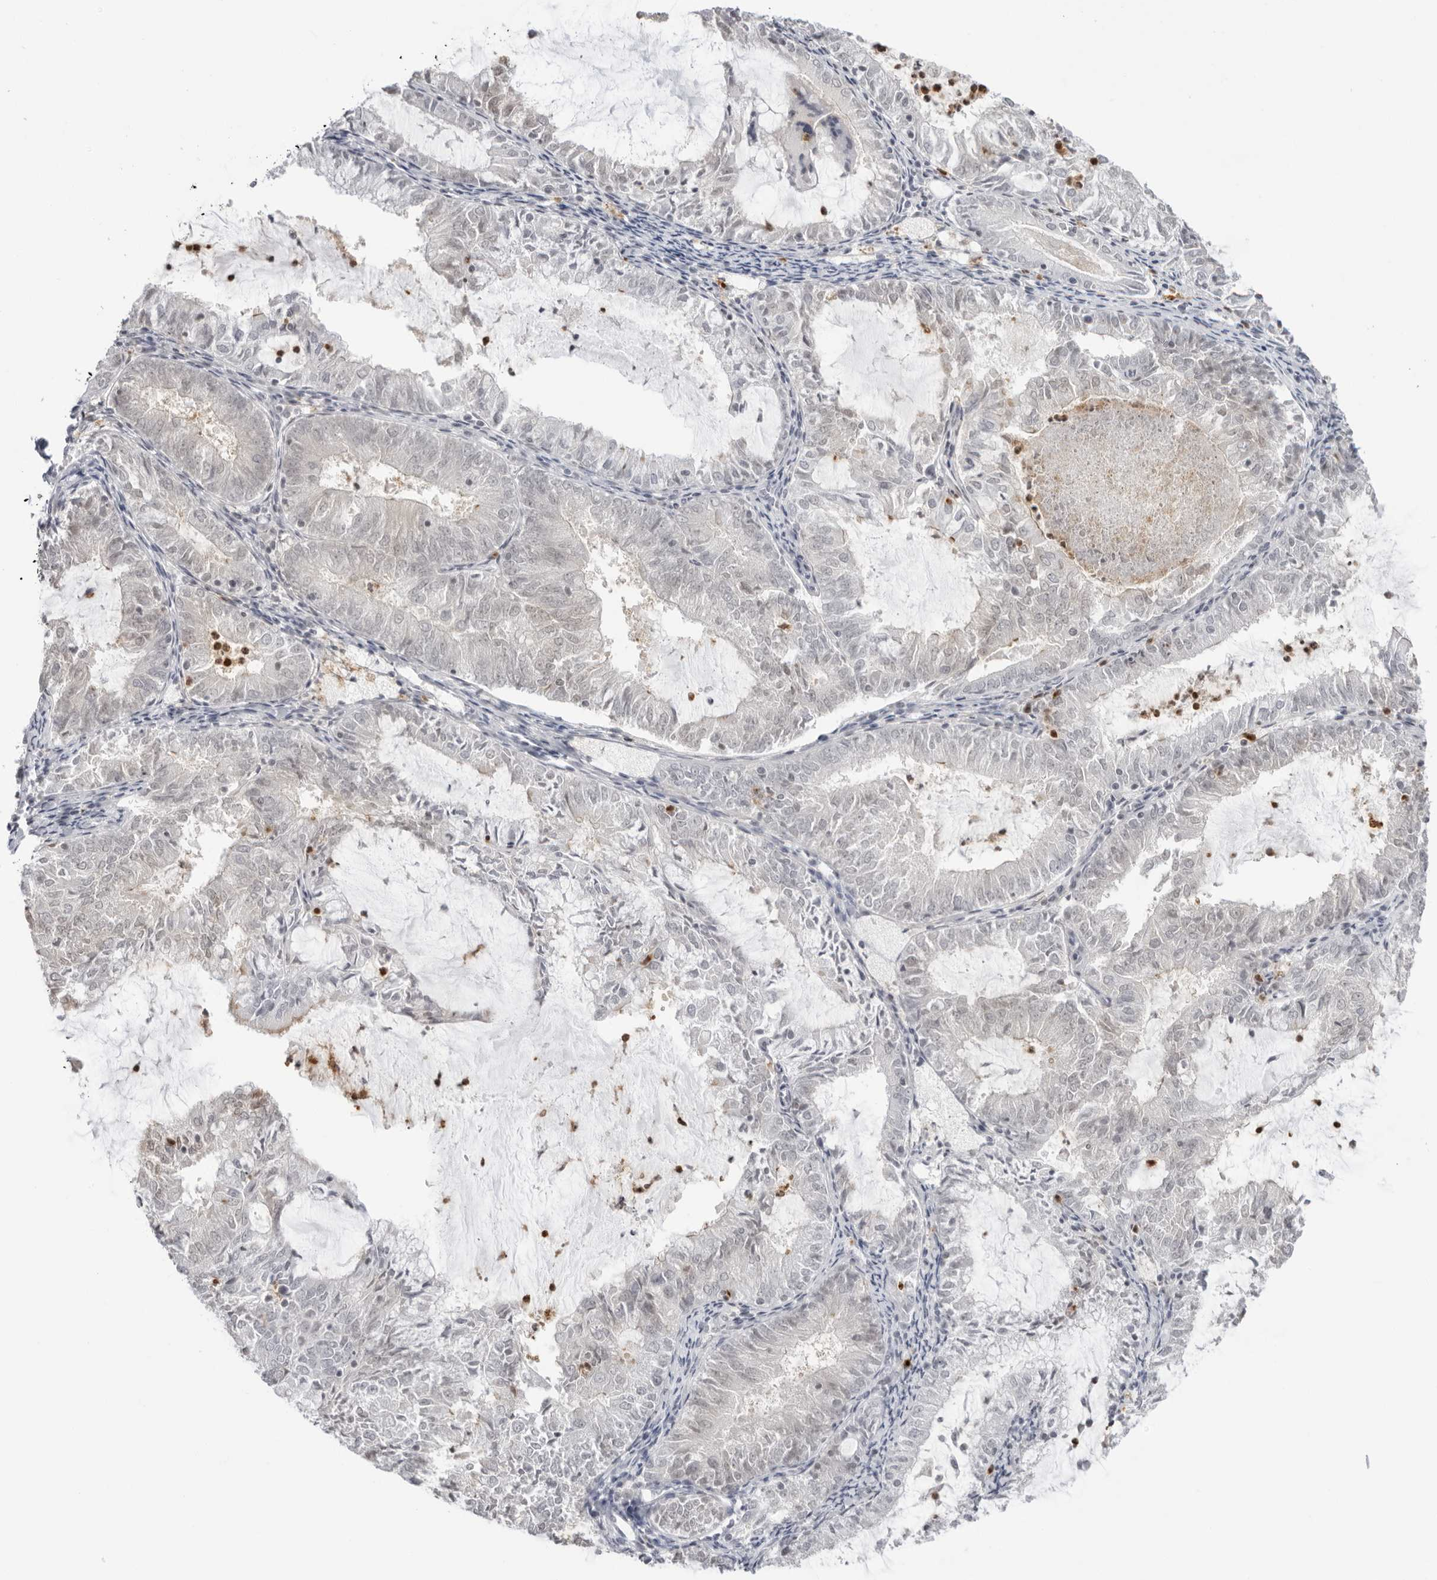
{"staining": {"intensity": "negative", "quantity": "none", "location": "none"}, "tissue": "endometrial cancer", "cell_type": "Tumor cells", "image_type": "cancer", "snomed": [{"axis": "morphology", "description": "Adenocarcinoma, NOS"}, {"axis": "topography", "description": "Endometrium"}], "caption": "High magnification brightfield microscopy of adenocarcinoma (endometrial) stained with DAB (brown) and counterstained with hematoxylin (blue): tumor cells show no significant positivity.", "gene": "RNF146", "patient": {"sex": "female", "age": 57}}